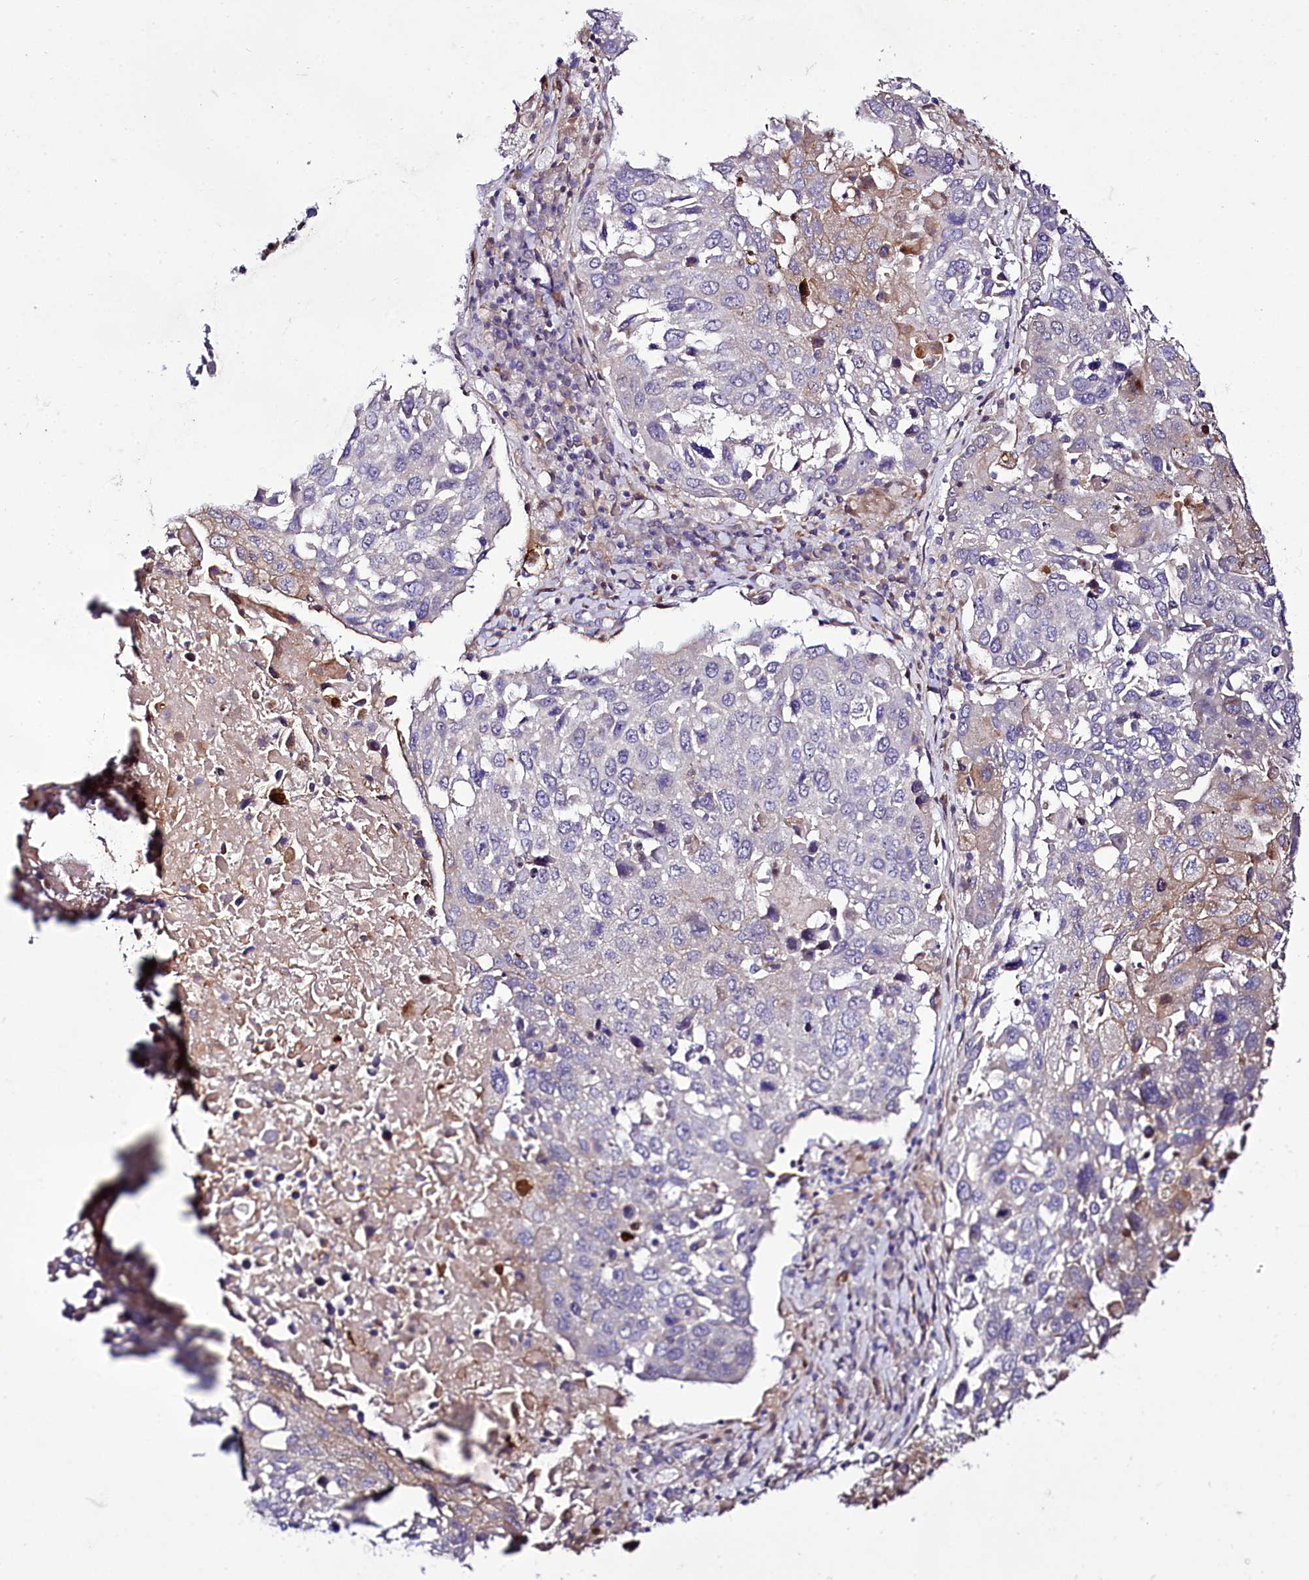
{"staining": {"intensity": "negative", "quantity": "none", "location": "none"}, "tissue": "lung cancer", "cell_type": "Tumor cells", "image_type": "cancer", "snomed": [{"axis": "morphology", "description": "Squamous cell carcinoma, NOS"}, {"axis": "topography", "description": "Lung"}], "caption": "Lung squamous cell carcinoma was stained to show a protein in brown. There is no significant staining in tumor cells. (Brightfield microscopy of DAB immunohistochemistry at high magnification).", "gene": "ZC3H12C", "patient": {"sex": "male", "age": 65}}